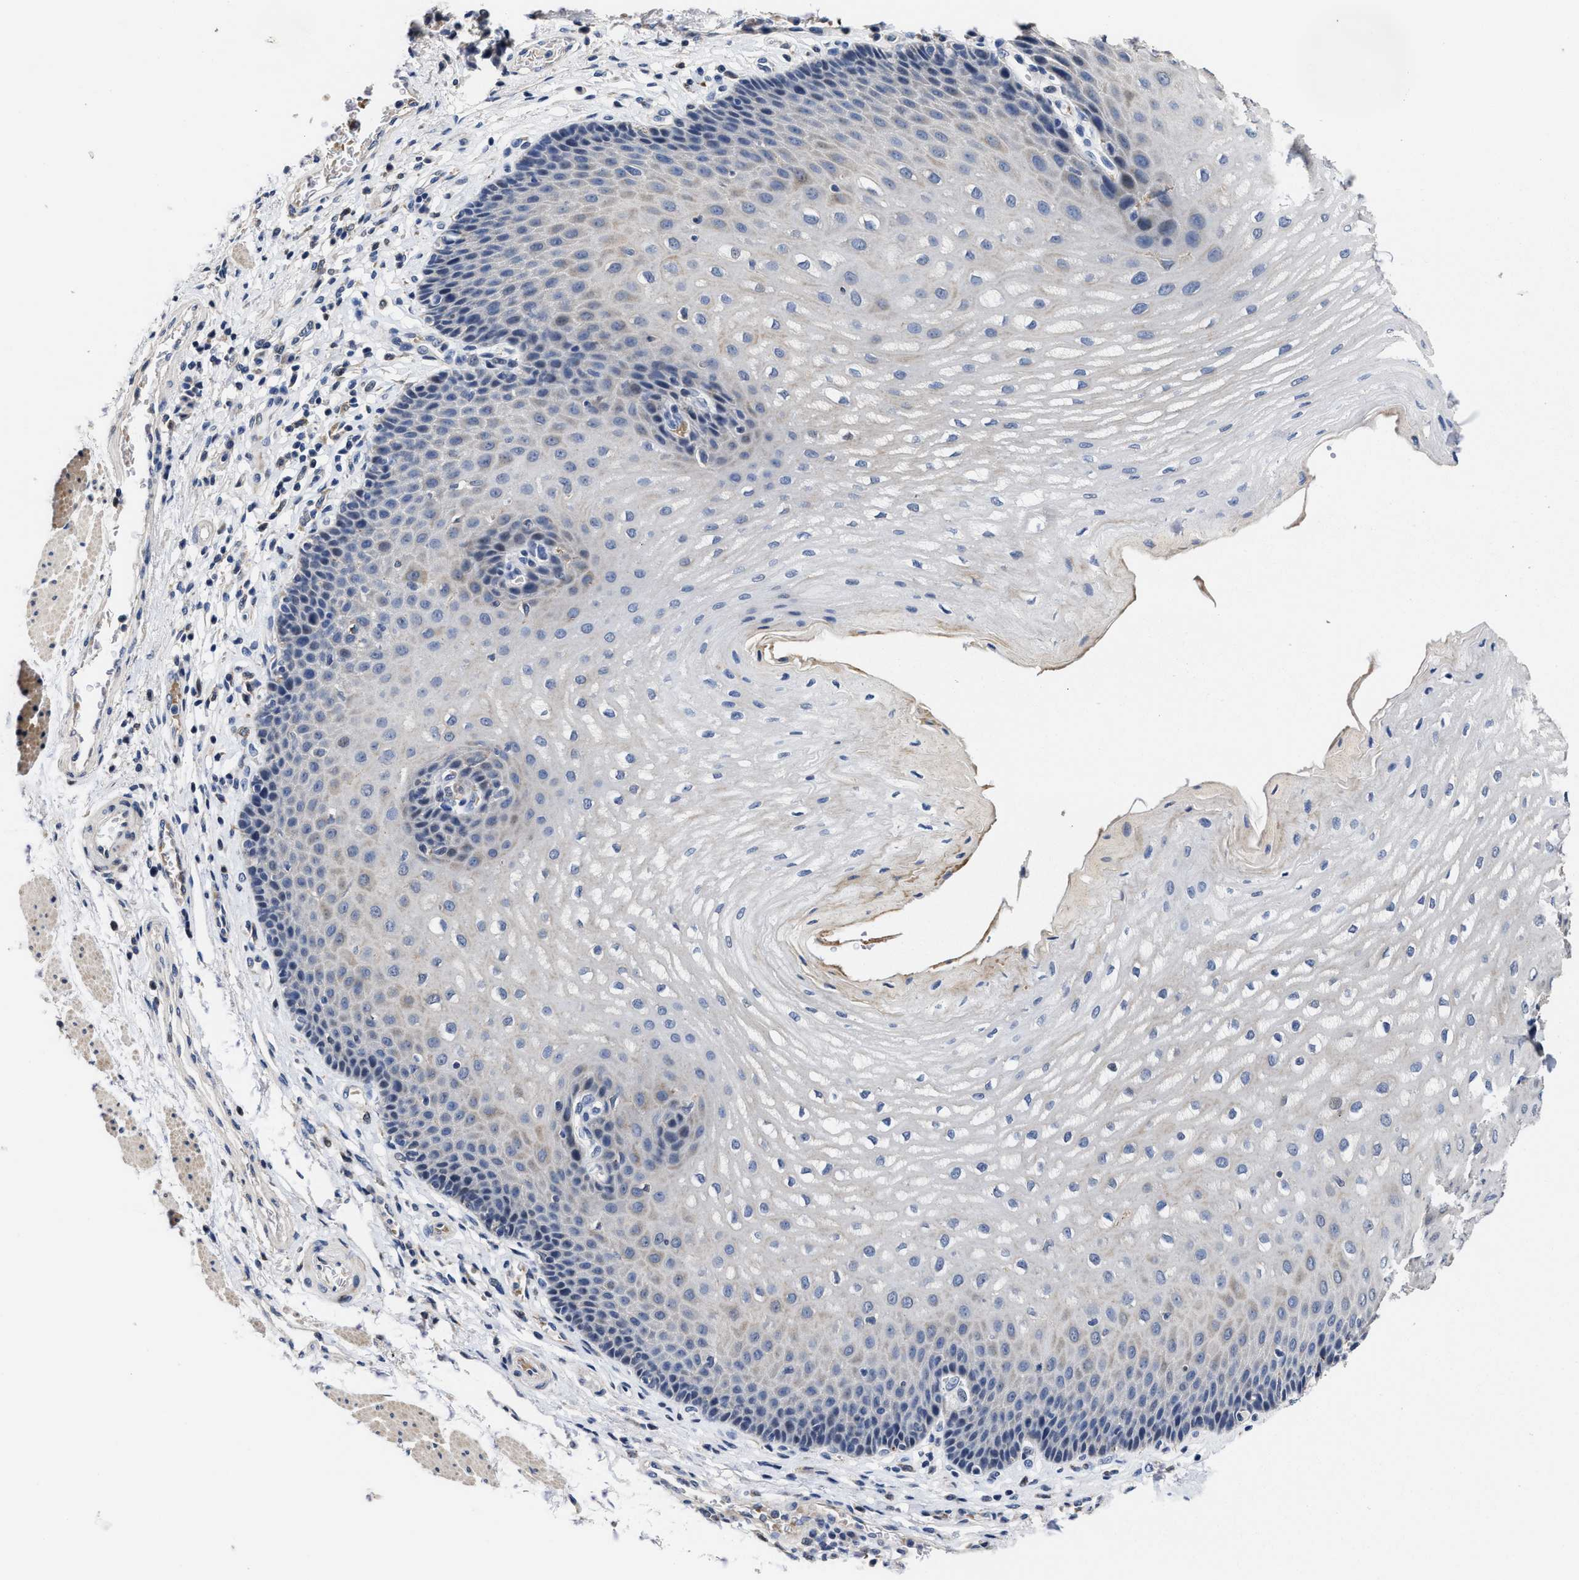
{"staining": {"intensity": "negative", "quantity": "none", "location": "none"}, "tissue": "esophagus", "cell_type": "Squamous epithelial cells", "image_type": "normal", "snomed": [{"axis": "morphology", "description": "Normal tissue, NOS"}, {"axis": "topography", "description": "Esophagus"}], "caption": "DAB (3,3'-diaminobenzidine) immunohistochemical staining of unremarkable human esophagus shows no significant expression in squamous epithelial cells. (DAB (3,3'-diaminobenzidine) IHC with hematoxylin counter stain).", "gene": "ZFAT", "patient": {"sex": "male", "age": 54}}